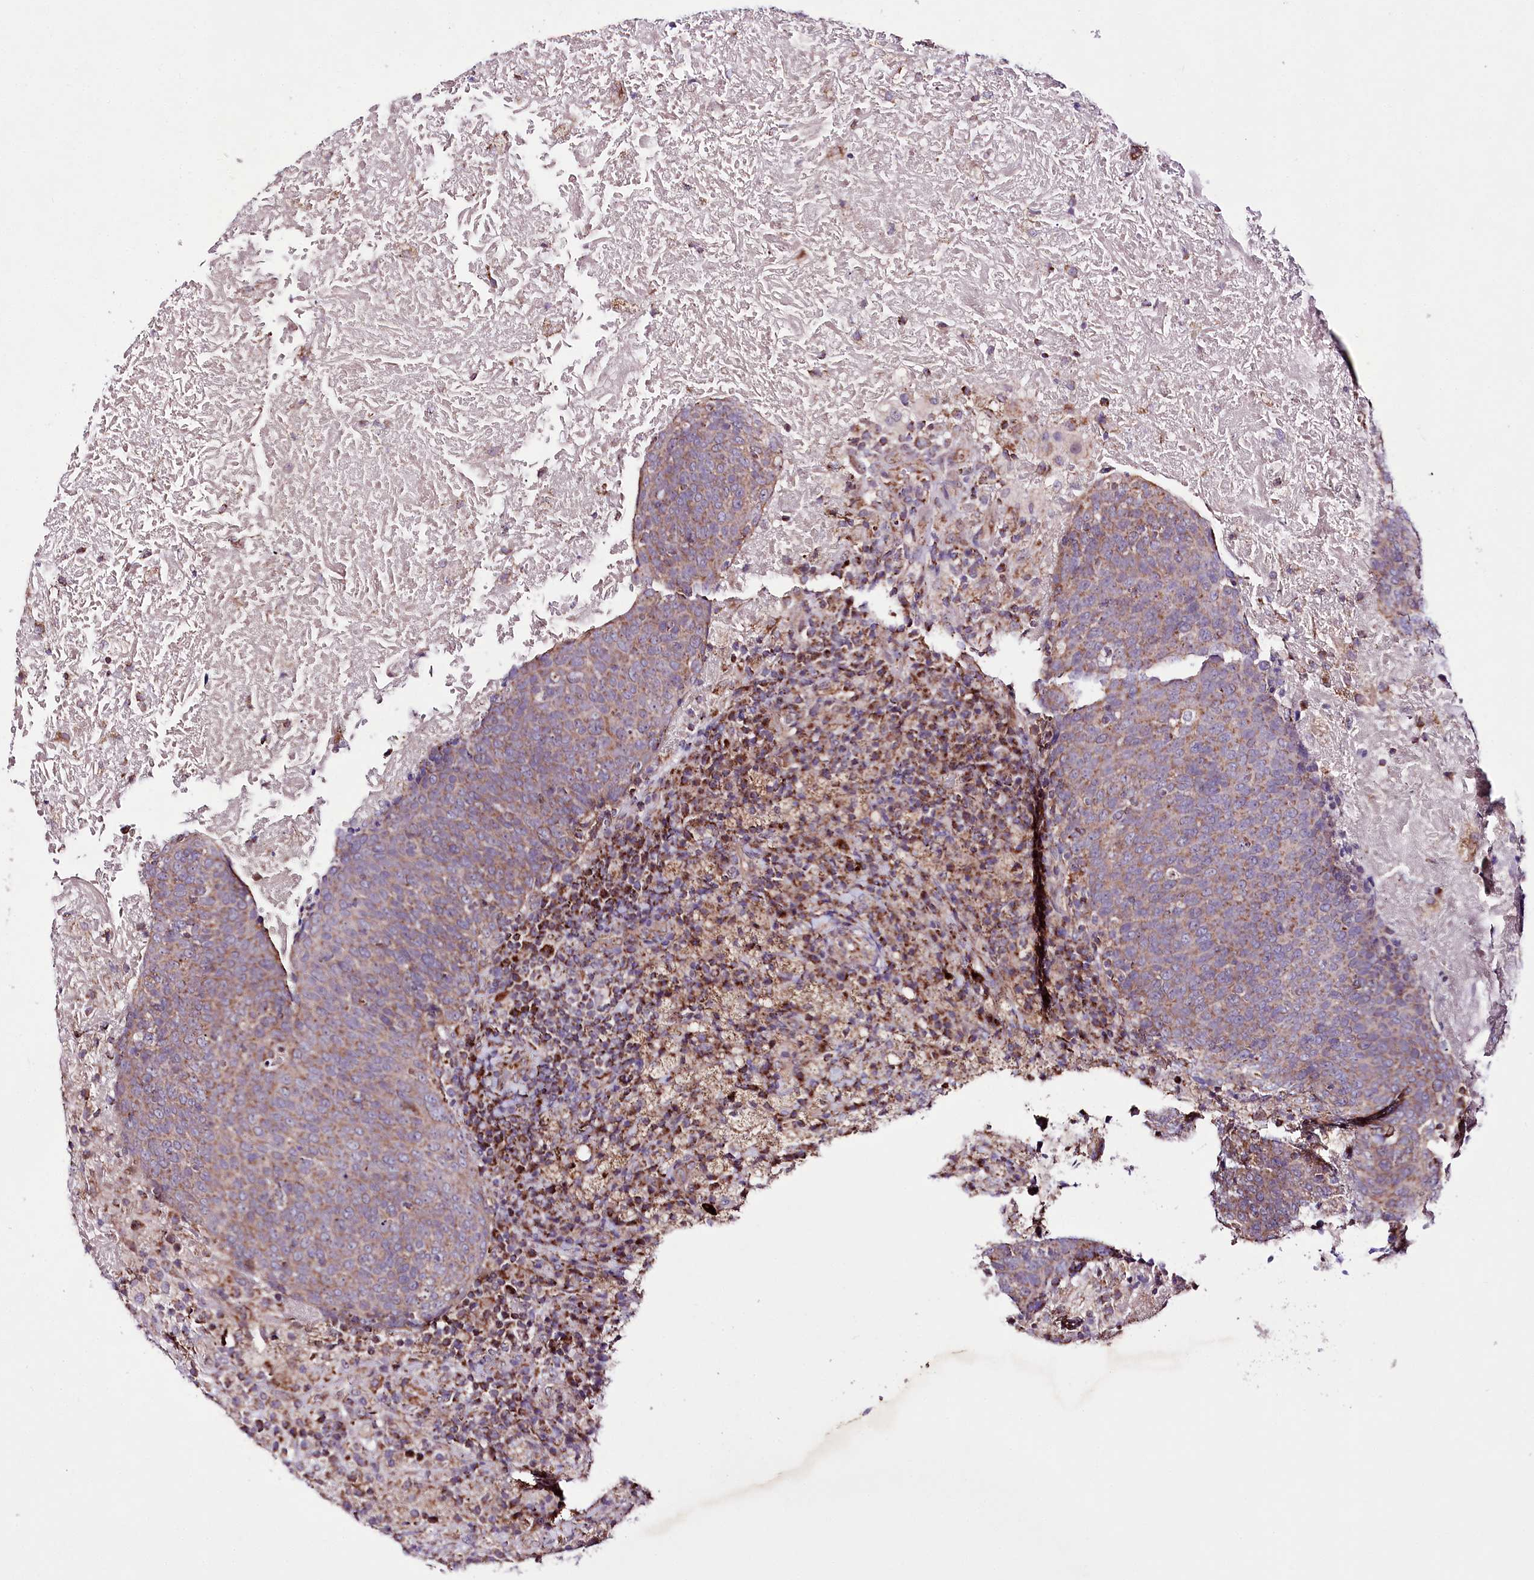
{"staining": {"intensity": "moderate", "quantity": "25%-75%", "location": "cytoplasmic/membranous"}, "tissue": "head and neck cancer", "cell_type": "Tumor cells", "image_type": "cancer", "snomed": [{"axis": "morphology", "description": "Squamous cell carcinoma, NOS"}, {"axis": "morphology", "description": "Squamous cell carcinoma, metastatic, NOS"}, {"axis": "topography", "description": "Lymph node"}, {"axis": "topography", "description": "Head-Neck"}], "caption": "Tumor cells reveal medium levels of moderate cytoplasmic/membranous staining in about 25%-75% of cells in human metastatic squamous cell carcinoma (head and neck).", "gene": "ATE1", "patient": {"sex": "male", "age": 62}}